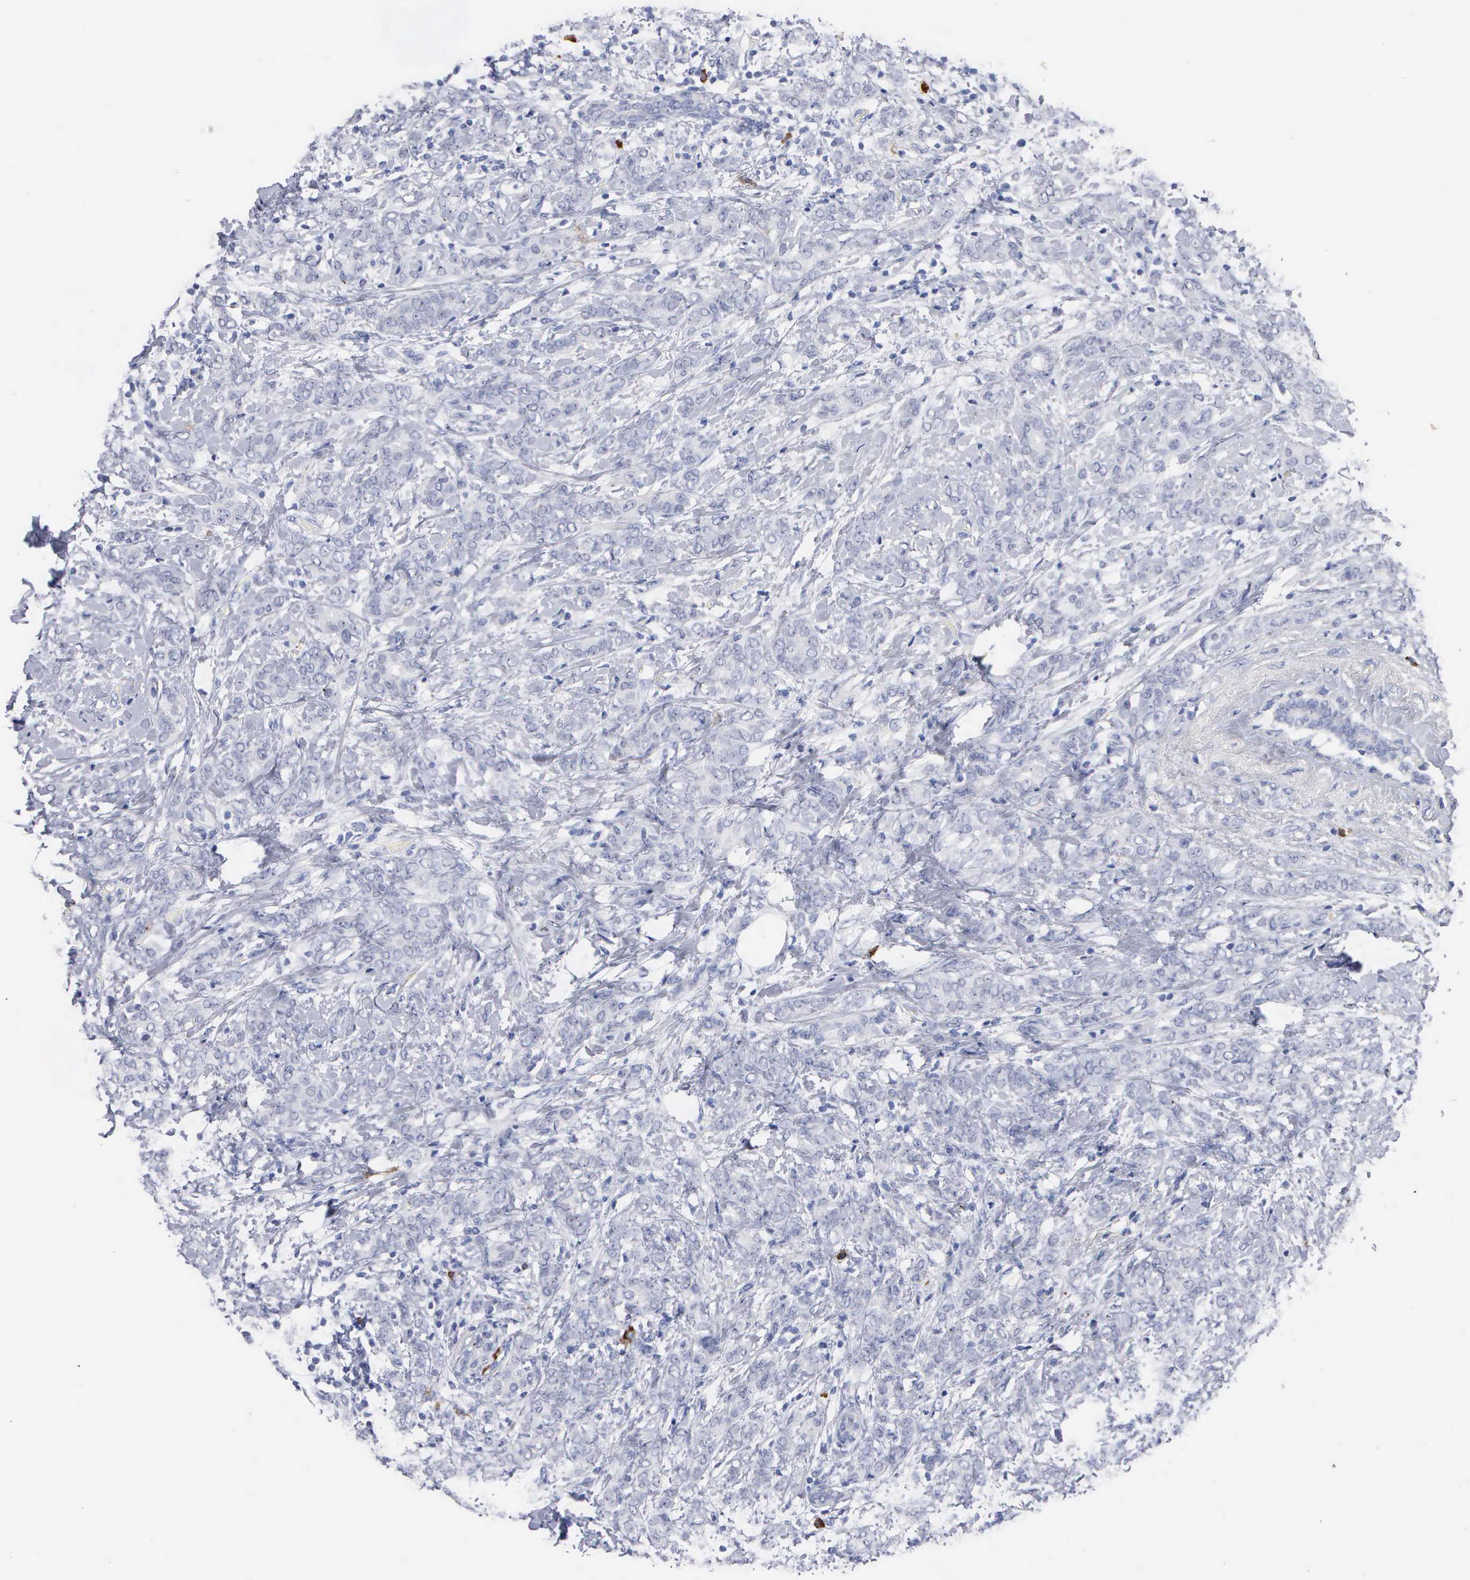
{"staining": {"intensity": "negative", "quantity": "none", "location": "none"}, "tissue": "breast cancer", "cell_type": "Tumor cells", "image_type": "cancer", "snomed": [{"axis": "morphology", "description": "Duct carcinoma"}, {"axis": "topography", "description": "Breast"}], "caption": "An image of breast cancer stained for a protein reveals no brown staining in tumor cells.", "gene": "ASPHD2", "patient": {"sex": "female", "age": 53}}